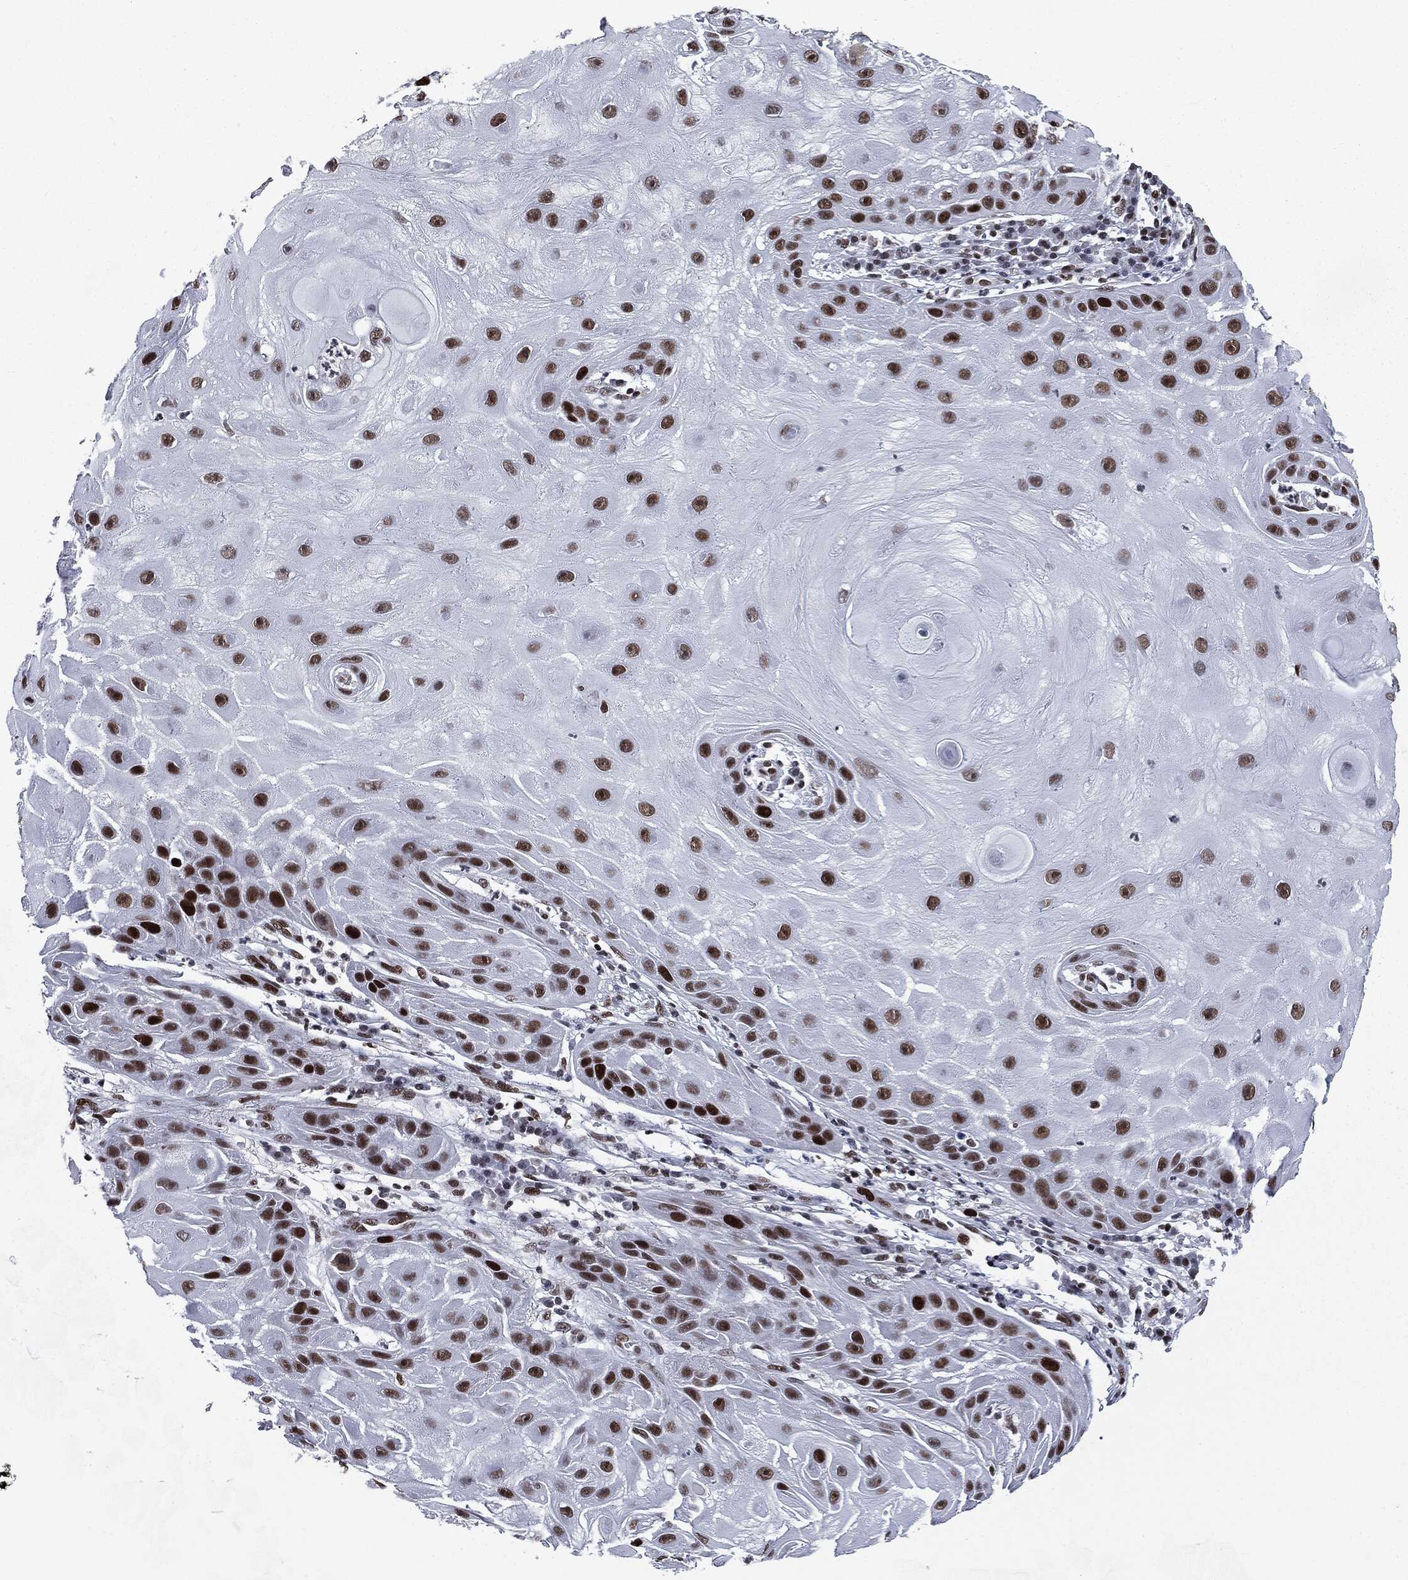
{"staining": {"intensity": "strong", "quantity": ">75%", "location": "nuclear"}, "tissue": "skin cancer", "cell_type": "Tumor cells", "image_type": "cancer", "snomed": [{"axis": "morphology", "description": "Normal tissue, NOS"}, {"axis": "morphology", "description": "Squamous cell carcinoma, NOS"}, {"axis": "topography", "description": "Skin"}], "caption": "Skin cancer was stained to show a protein in brown. There is high levels of strong nuclear staining in approximately >75% of tumor cells.", "gene": "MSH2", "patient": {"sex": "male", "age": 79}}